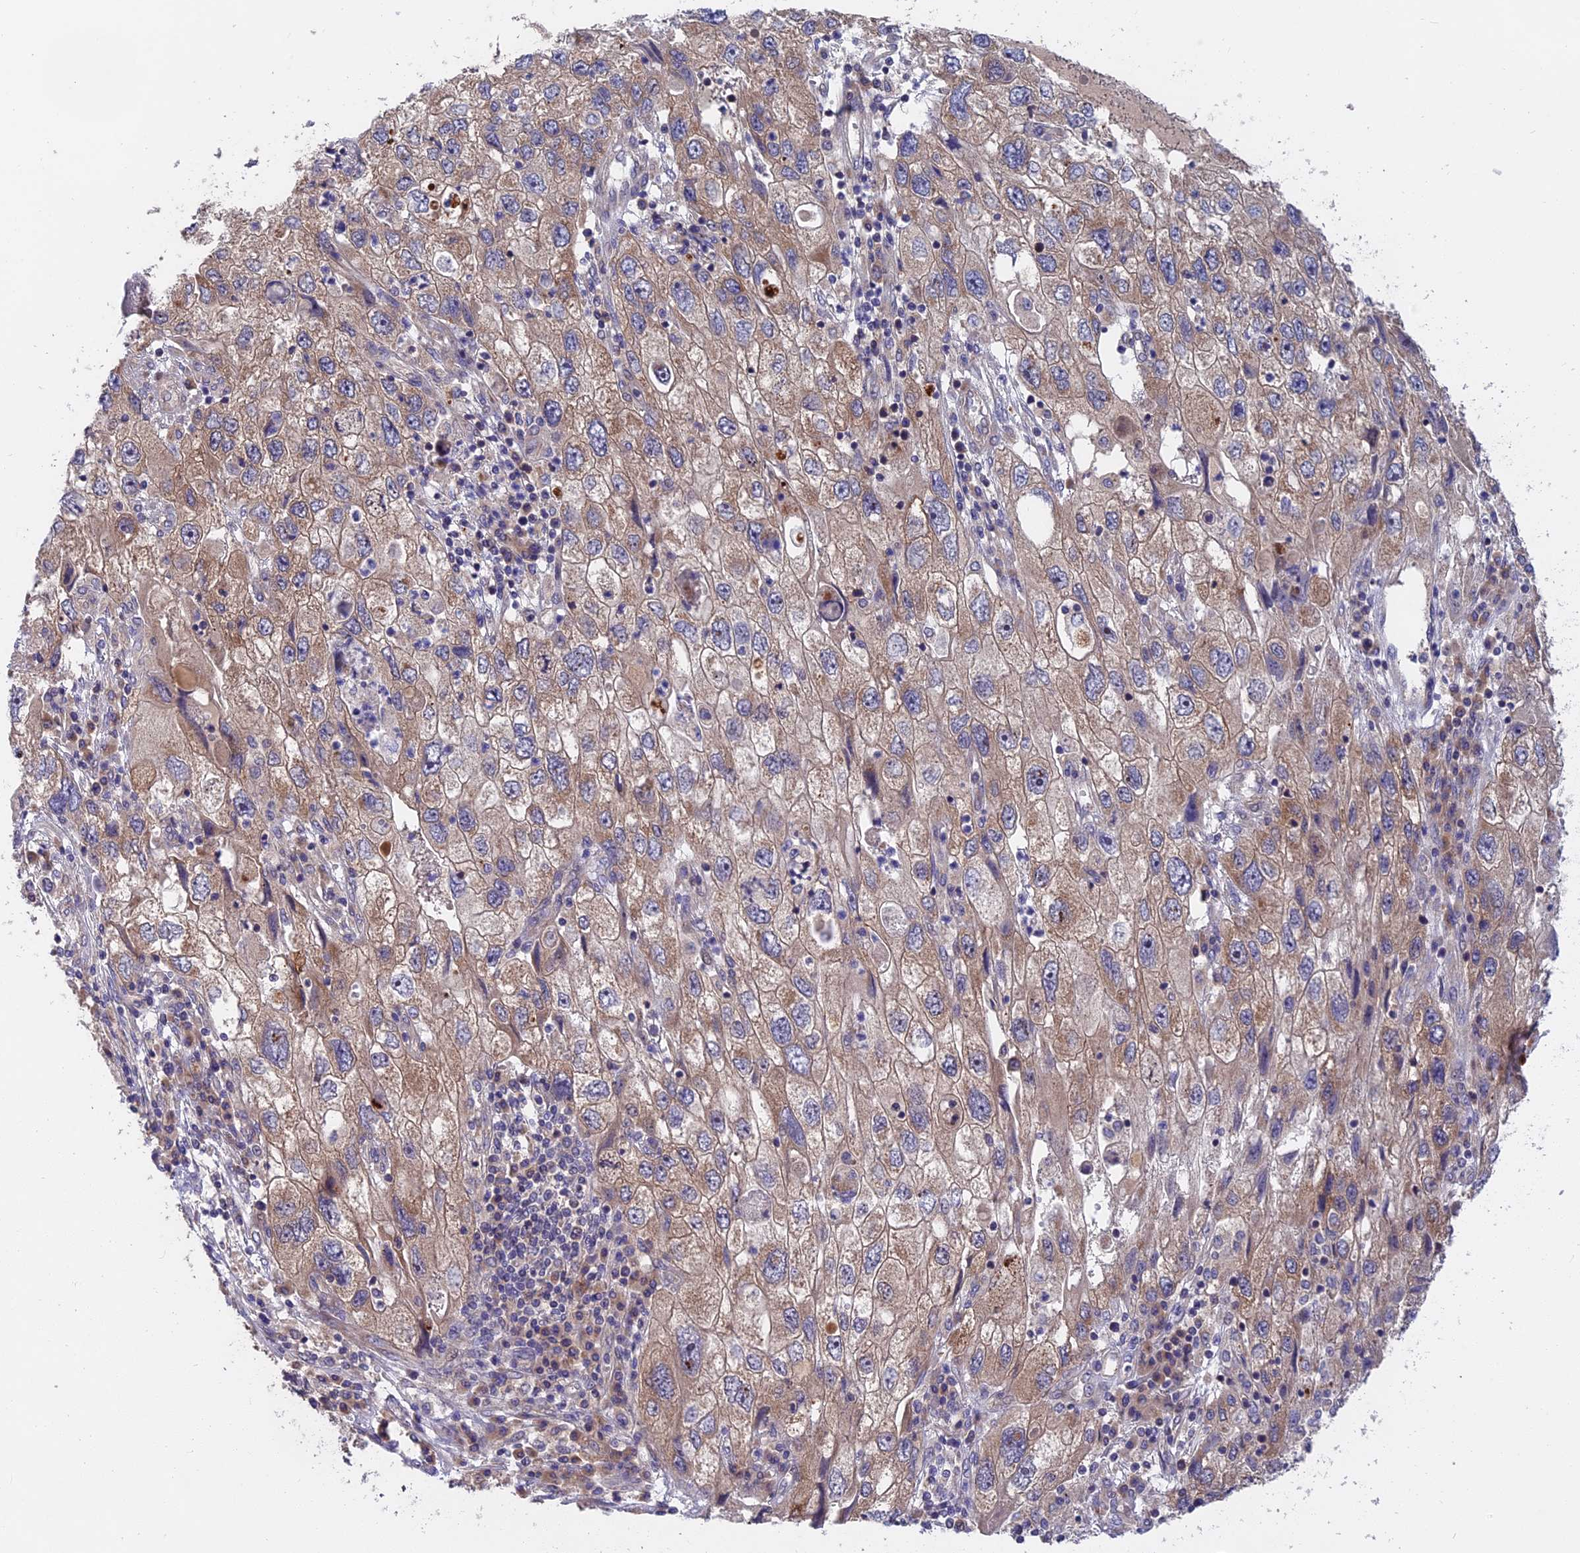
{"staining": {"intensity": "moderate", "quantity": ">75%", "location": "cytoplasmic/membranous"}, "tissue": "endometrial cancer", "cell_type": "Tumor cells", "image_type": "cancer", "snomed": [{"axis": "morphology", "description": "Adenocarcinoma, NOS"}, {"axis": "topography", "description": "Endometrium"}], "caption": "Endometrial cancer stained with a brown dye exhibits moderate cytoplasmic/membranous positive expression in about >75% of tumor cells.", "gene": "TENT4B", "patient": {"sex": "female", "age": 49}}